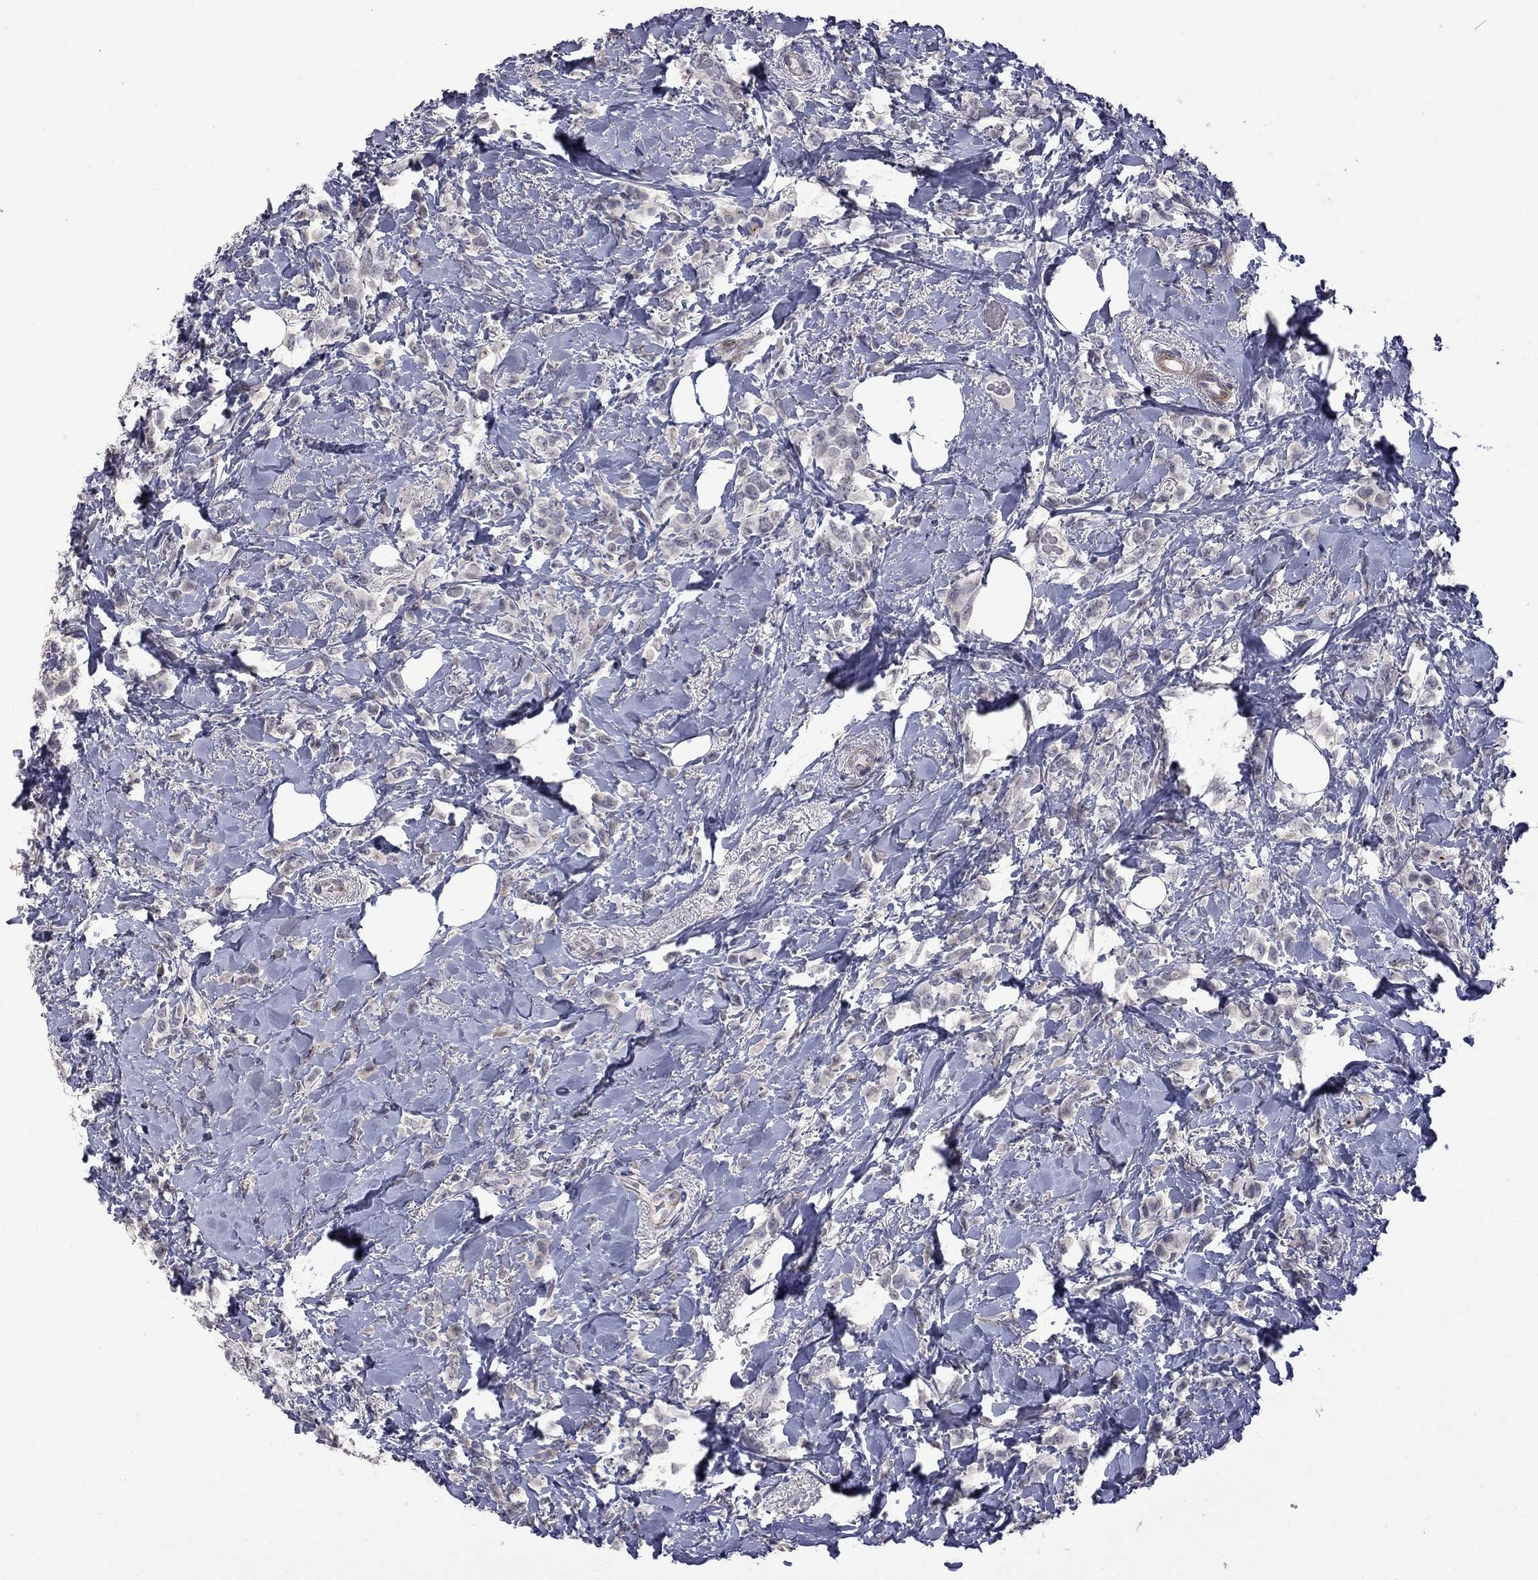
{"staining": {"intensity": "negative", "quantity": "none", "location": "none"}, "tissue": "breast cancer", "cell_type": "Tumor cells", "image_type": "cancer", "snomed": [{"axis": "morphology", "description": "Lobular carcinoma"}, {"axis": "topography", "description": "Breast"}], "caption": "Tumor cells show no significant expression in breast lobular carcinoma.", "gene": "GSG1L", "patient": {"sex": "female", "age": 66}}